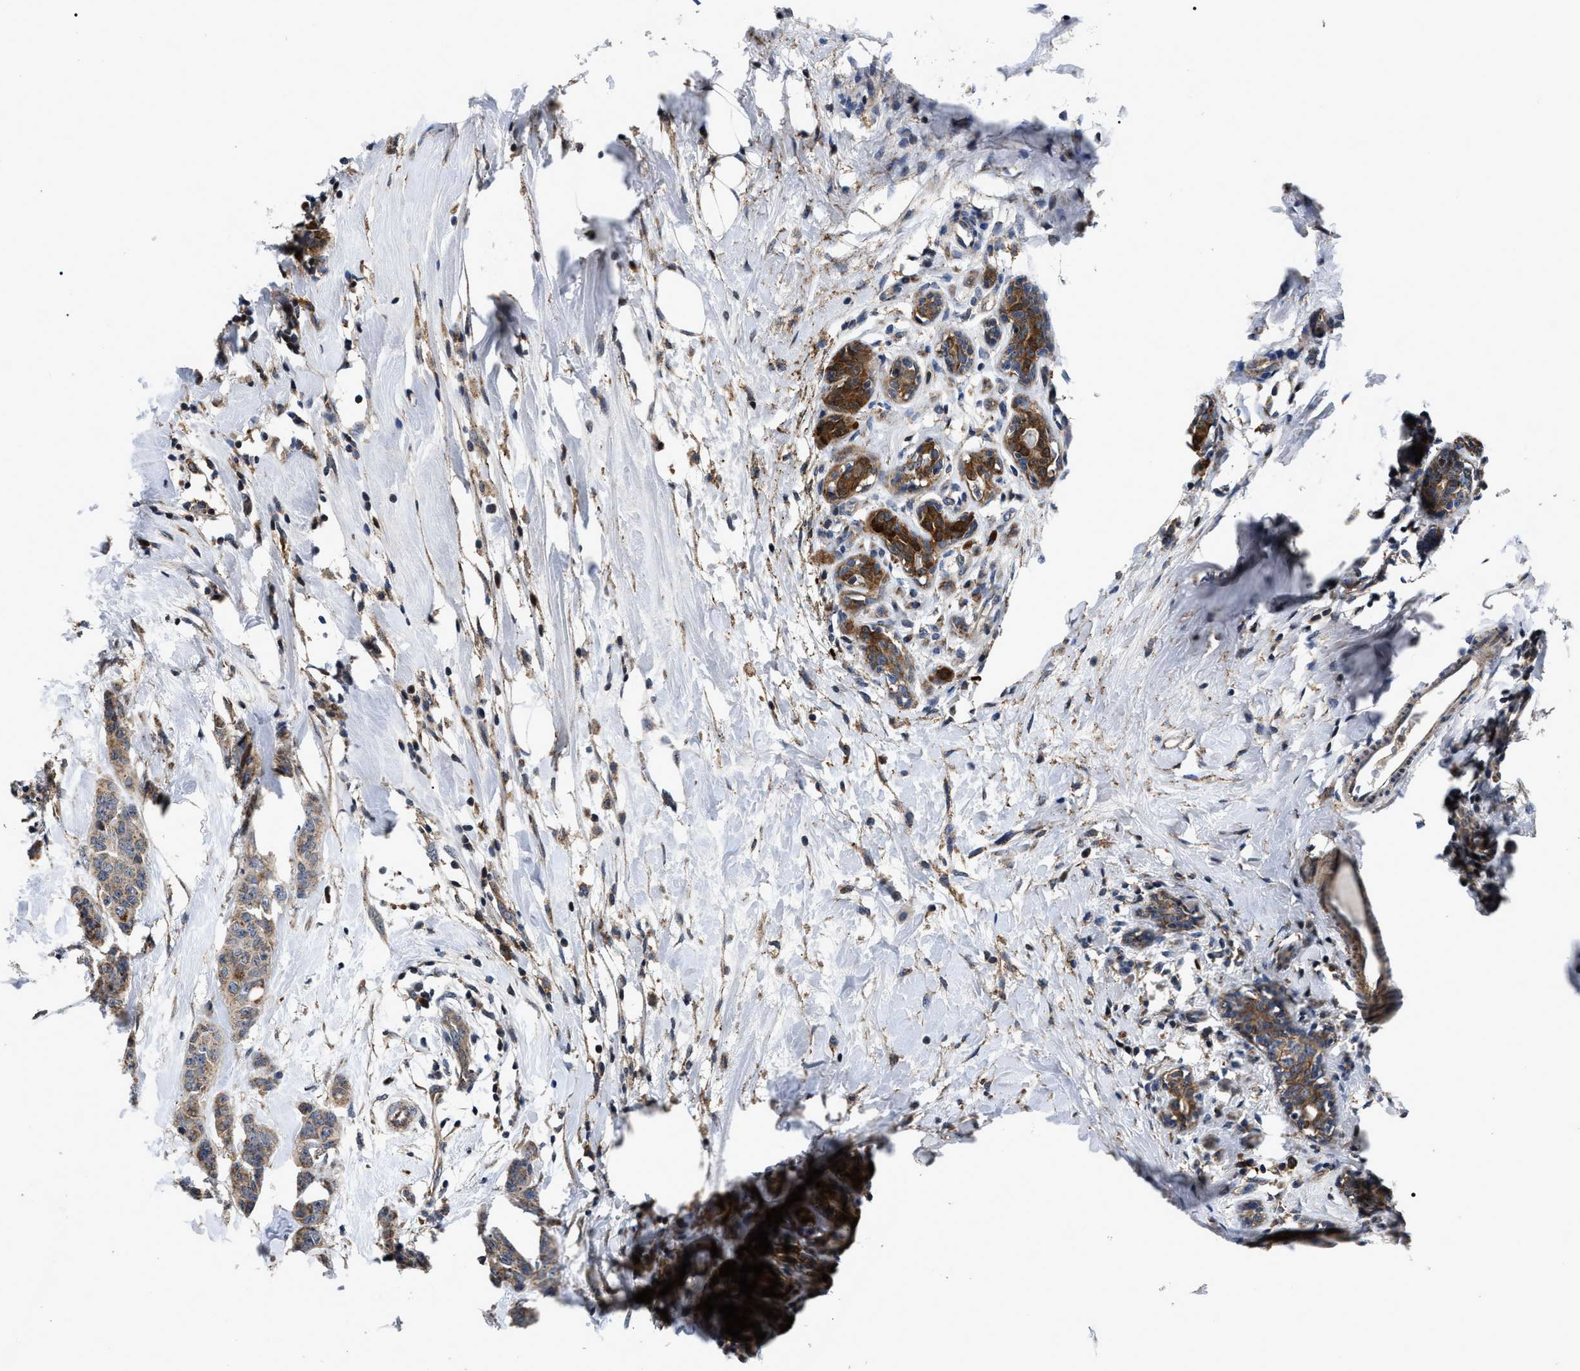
{"staining": {"intensity": "moderate", "quantity": ">75%", "location": "cytoplasmic/membranous"}, "tissue": "breast cancer", "cell_type": "Tumor cells", "image_type": "cancer", "snomed": [{"axis": "morphology", "description": "Normal tissue, NOS"}, {"axis": "morphology", "description": "Duct carcinoma"}, {"axis": "topography", "description": "Breast"}], "caption": "This histopathology image exhibits immunohistochemistry staining of human breast infiltrating ductal carcinoma, with medium moderate cytoplasmic/membranous positivity in approximately >75% of tumor cells.", "gene": "PPWD1", "patient": {"sex": "female", "age": 40}}